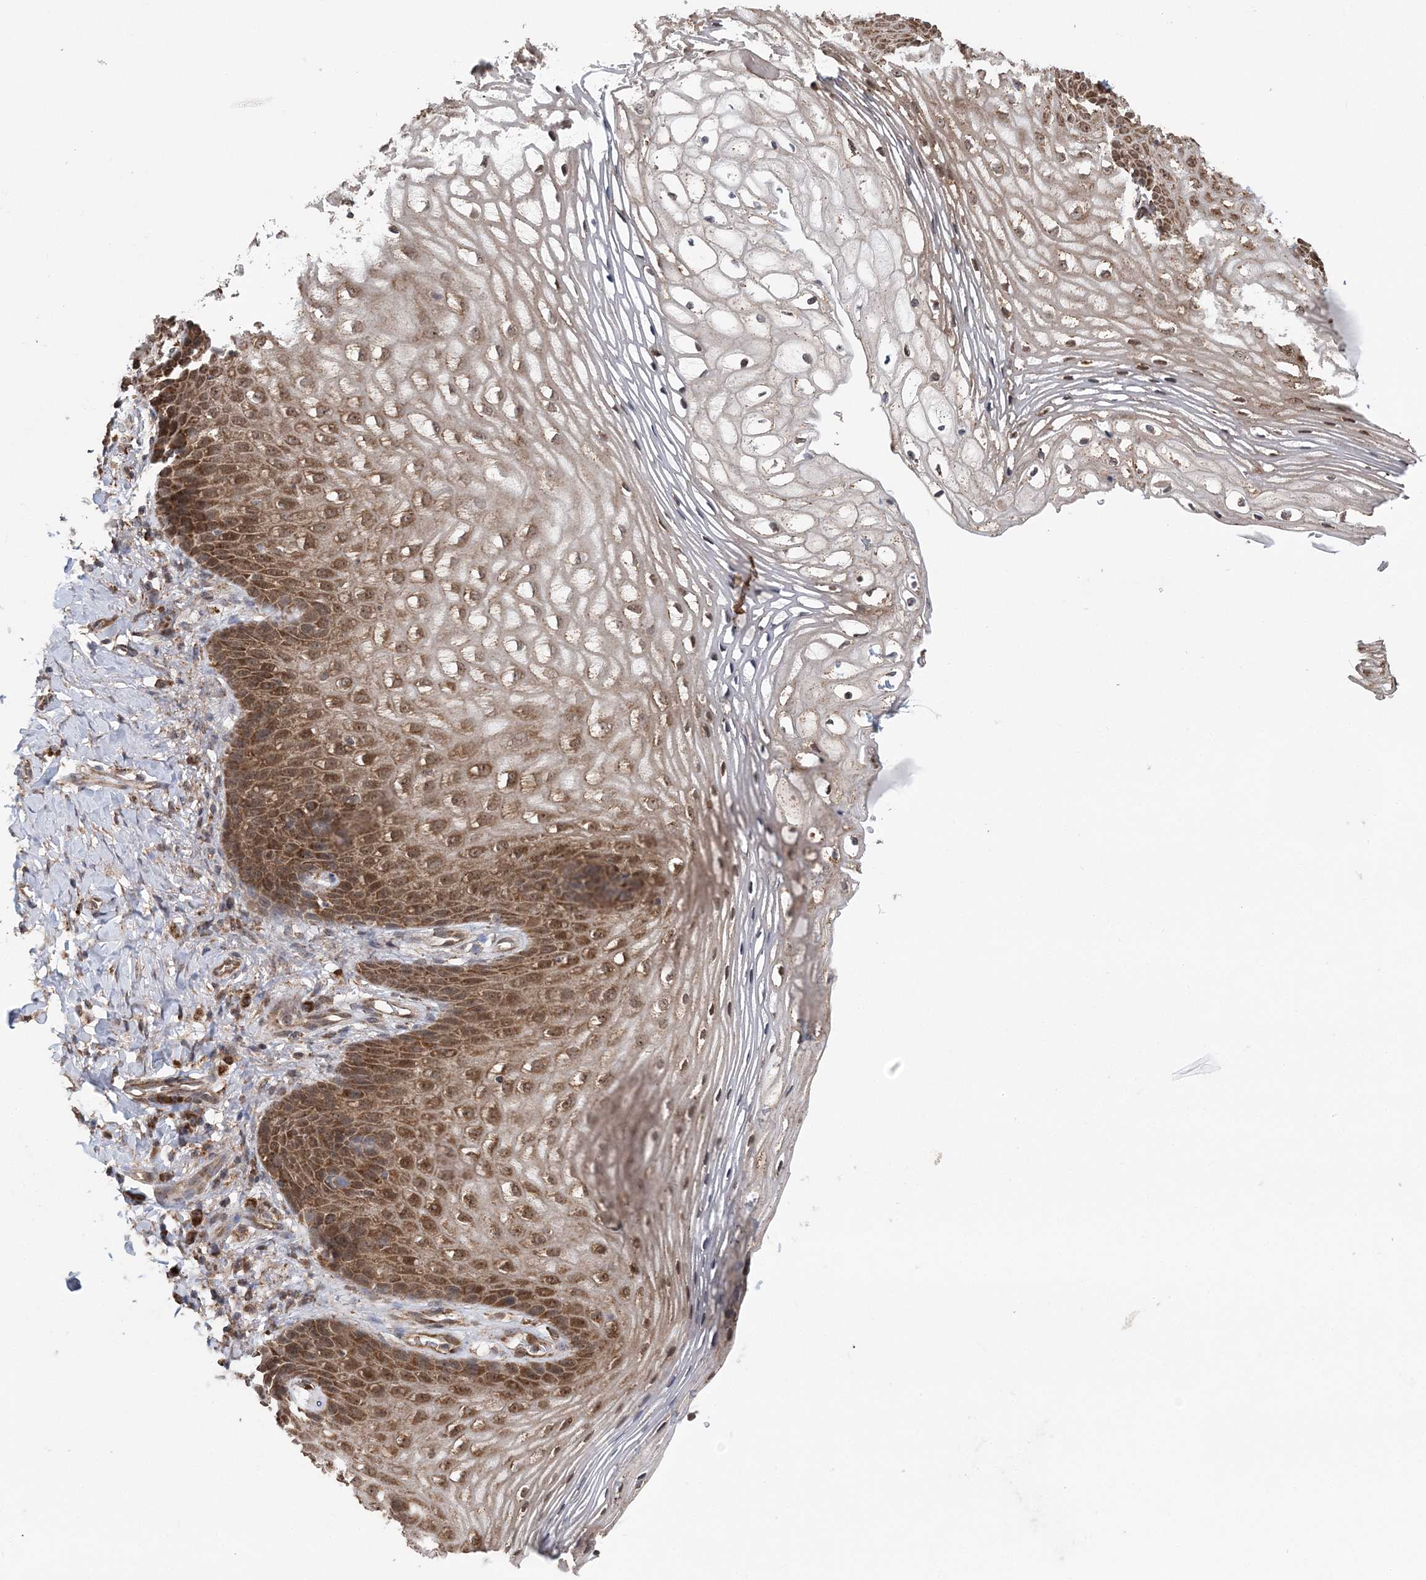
{"staining": {"intensity": "moderate", "quantity": ">75%", "location": "cytoplasmic/membranous,nuclear"}, "tissue": "vagina", "cell_type": "Squamous epithelial cells", "image_type": "normal", "snomed": [{"axis": "morphology", "description": "Normal tissue, NOS"}, {"axis": "topography", "description": "Vagina"}], "caption": "Moderate cytoplasmic/membranous,nuclear protein positivity is appreciated in about >75% of squamous epithelial cells in vagina.", "gene": "PCBP1", "patient": {"sex": "female", "age": 60}}